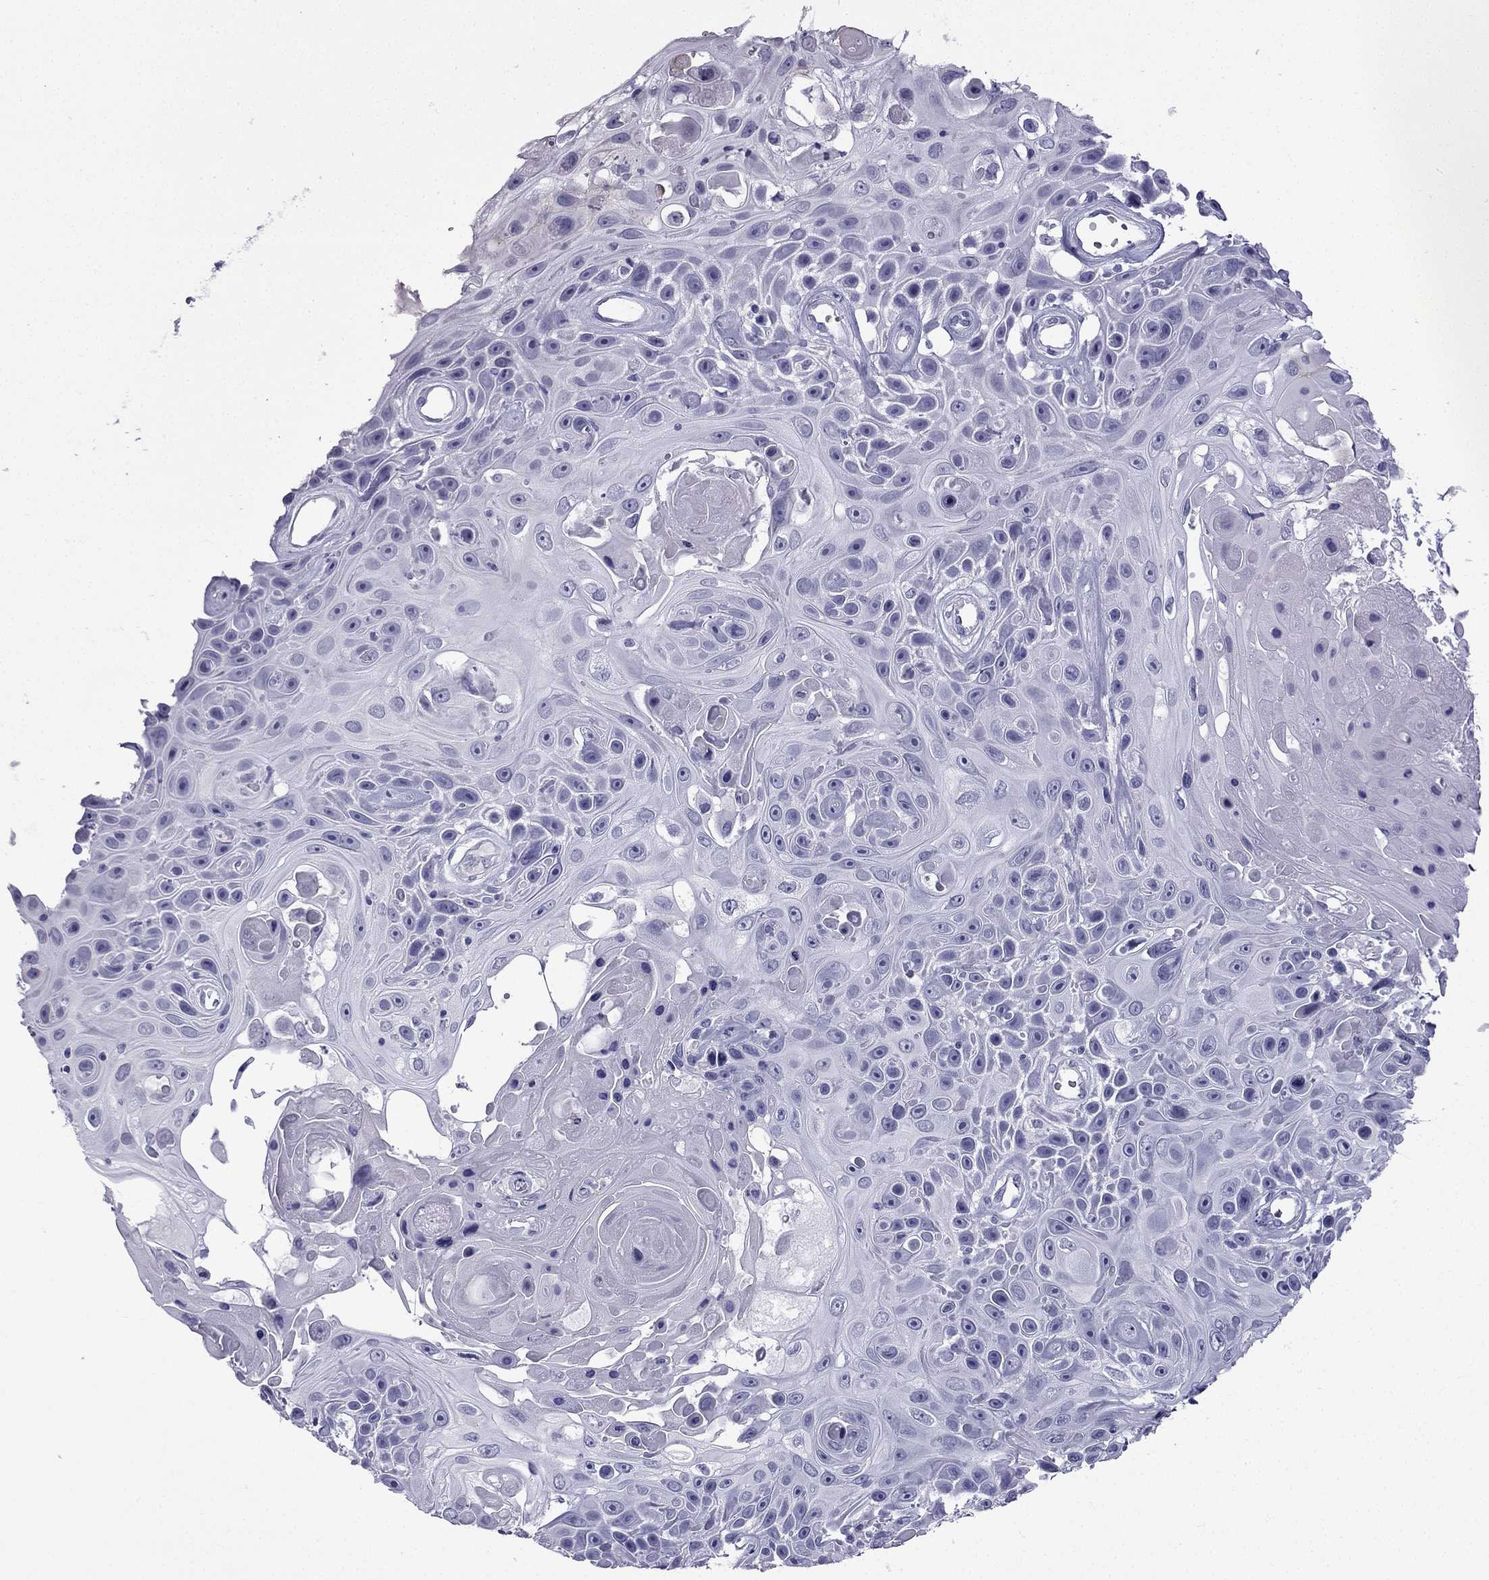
{"staining": {"intensity": "negative", "quantity": "none", "location": "none"}, "tissue": "skin cancer", "cell_type": "Tumor cells", "image_type": "cancer", "snomed": [{"axis": "morphology", "description": "Squamous cell carcinoma, NOS"}, {"axis": "topography", "description": "Skin"}], "caption": "Immunohistochemical staining of human squamous cell carcinoma (skin) reveals no significant positivity in tumor cells.", "gene": "GJA8", "patient": {"sex": "male", "age": 82}}